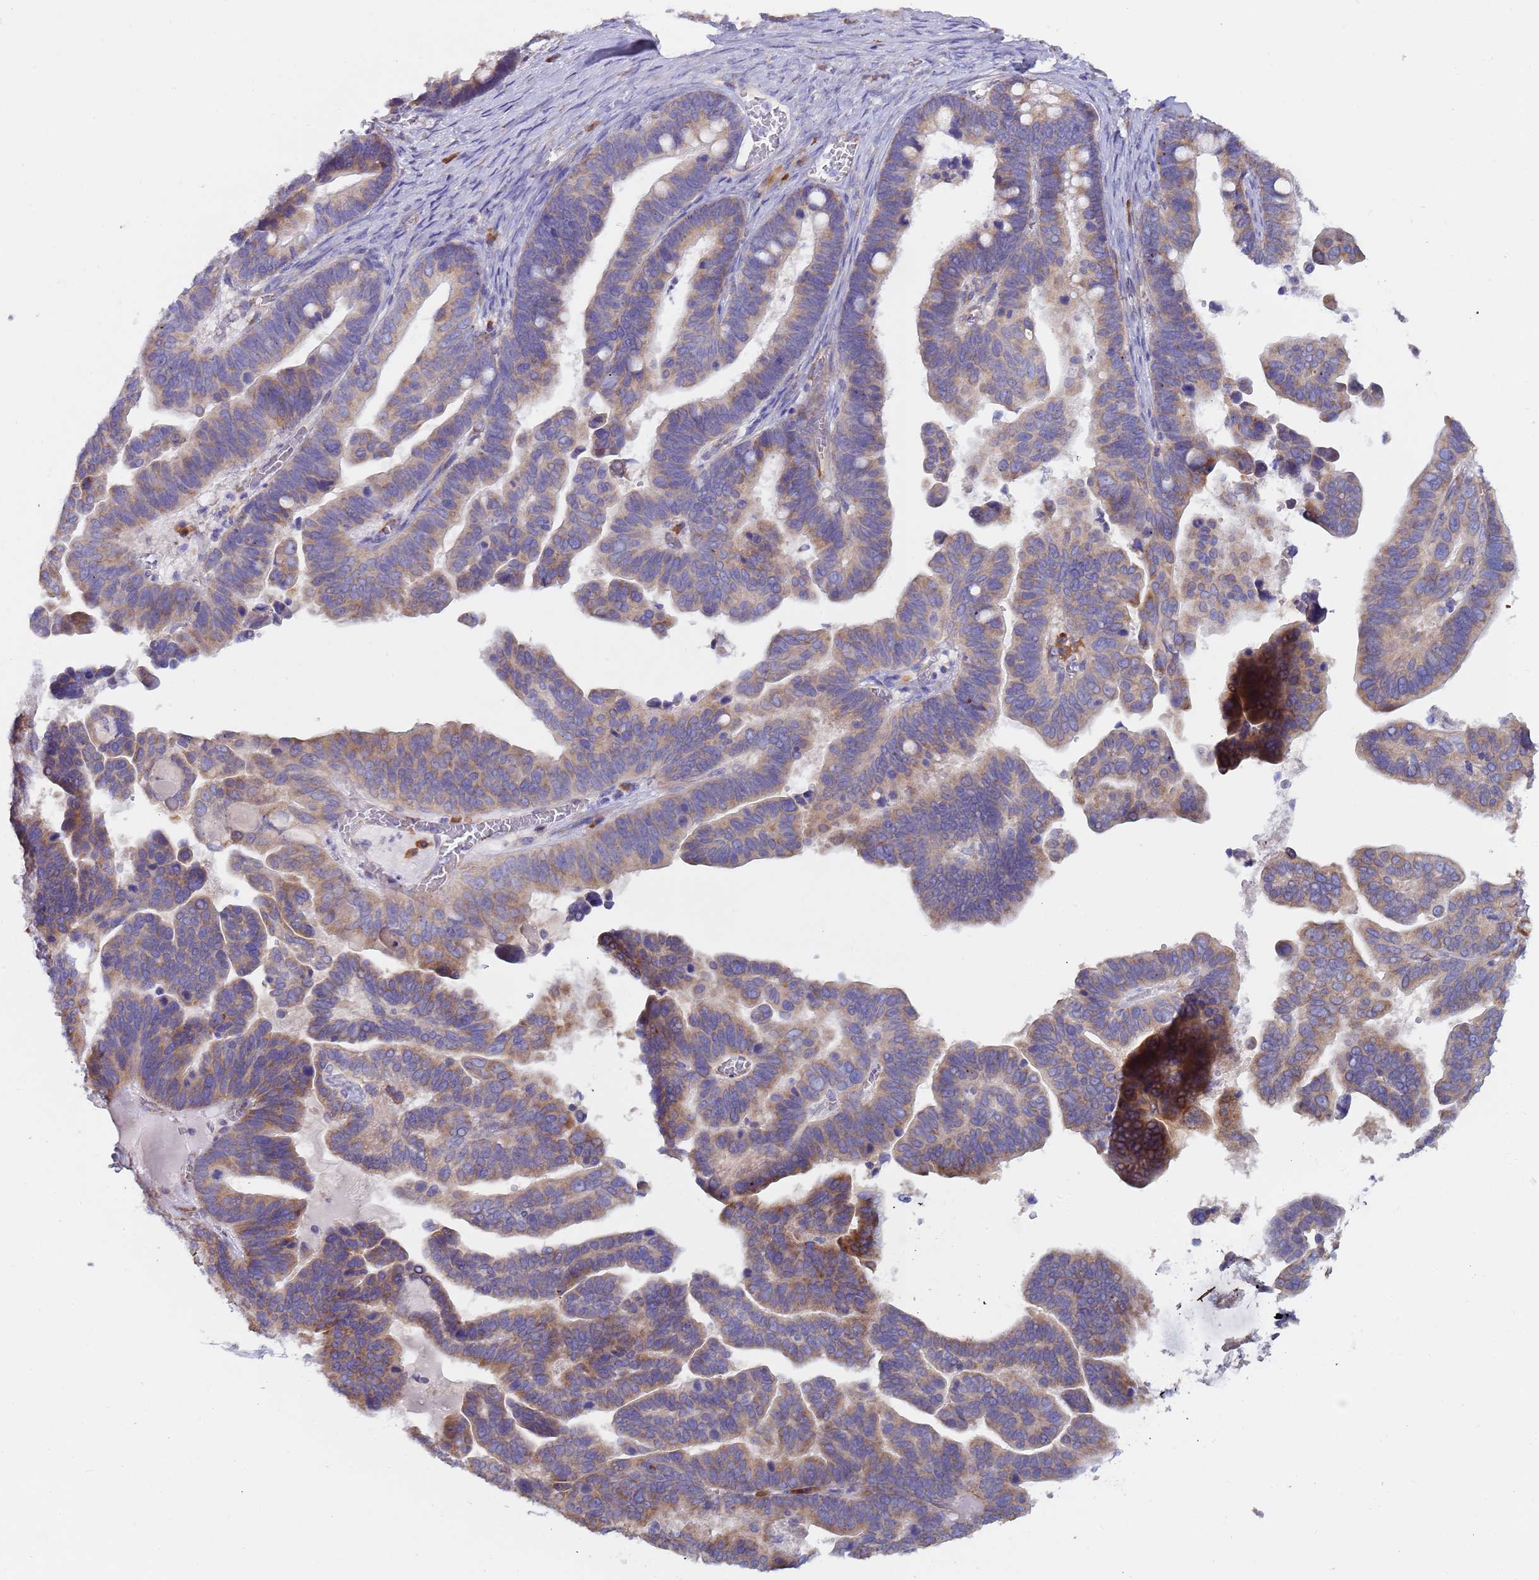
{"staining": {"intensity": "moderate", "quantity": "<25%", "location": "cytoplasmic/membranous"}, "tissue": "ovarian cancer", "cell_type": "Tumor cells", "image_type": "cancer", "snomed": [{"axis": "morphology", "description": "Cystadenocarcinoma, serous, NOS"}, {"axis": "topography", "description": "Ovary"}], "caption": "Immunohistochemical staining of ovarian cancer shows low levels of moderate cytoplasmic/membranous protein staining in about <25% of tumor cells.", "gene": "ZNF844", "patient": {"sex": "female", "age": 56}}